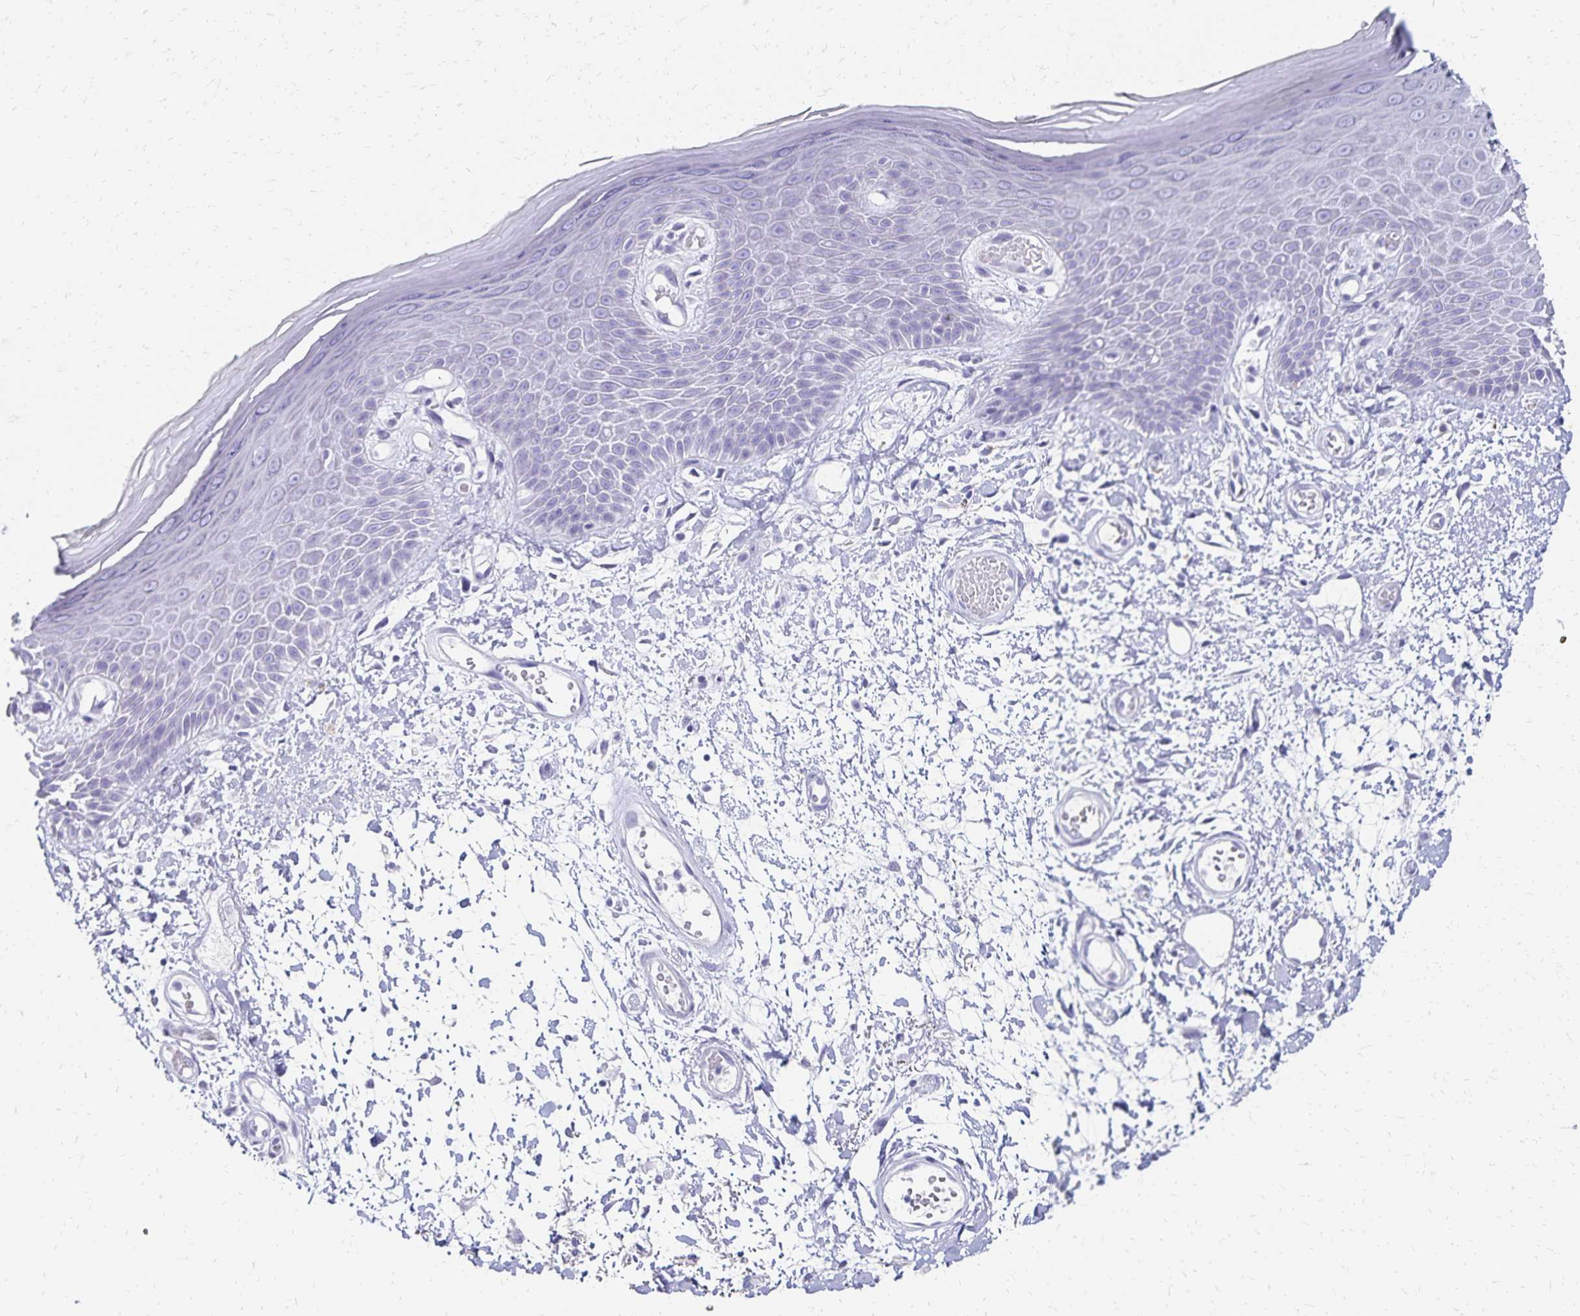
{"staining": {"intensity": "negative", "quantity": "none", "location": "none"}, "tissue": "skin", "cell_type": "Epidermal cells", "image_type": "normal", "snomed": [{"axis": "morphology", "description": "Normal tissue, NOS"}, {"axis": "topography", "description": "Anal"}, {"axis": "topography", "description": "Peripheral nerve tissue"}], "caption": "IHC micrograph of normal skin: skin stained with DAB (3,3'-diaminobenzidine) demonstrates no significant protein staining in epidermal cells. (Brightfield microscopy of DAB (3,3'-diaminobenzidine) IHC at high magnification).", "gene": "GIP", "patient": {"sex": "male", "age": 78}}